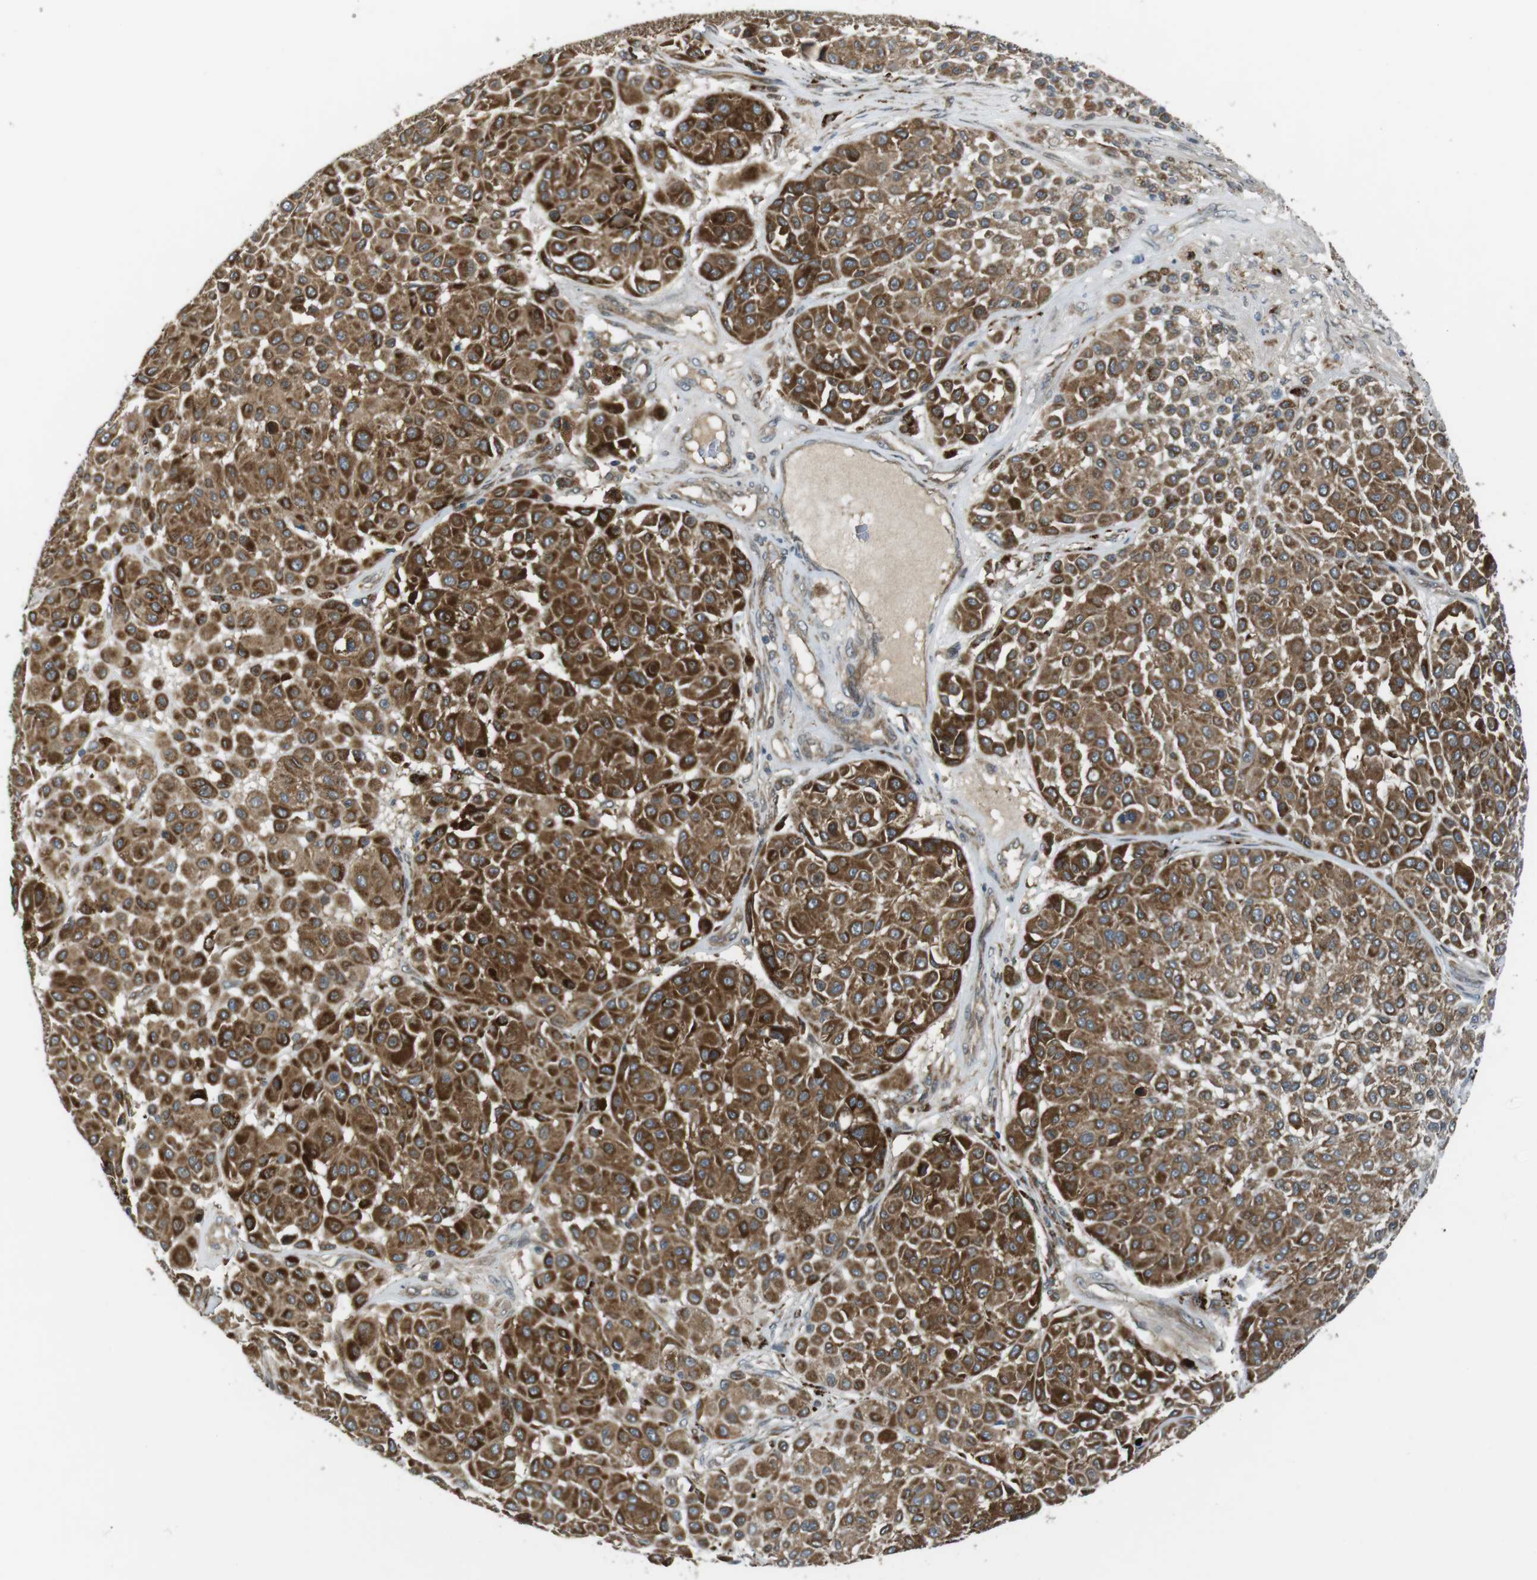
{"staining": {"intensity": "strong", "quantity": ">75%", "location": "cytoplasmic/membranous"}, "tissue": "melanoma", "cell_type": "Tumor cells", "image_type": "cancer", "snomed": [{"axis": "morphology", "description": "Malignant melanoma, Metastatic site"}, {"axis": "topography", "description": "Soft tissue"}], "caption": "Immunohistochemistry (DAB (3,3'-diaminobenzidine)) staining of human melanoma reveals strong cytoplasmic/membranous protein staining in about >75% of tumor cells.", "gene": "IFFO2", "patient": {"sex": "male", "age": 41}}